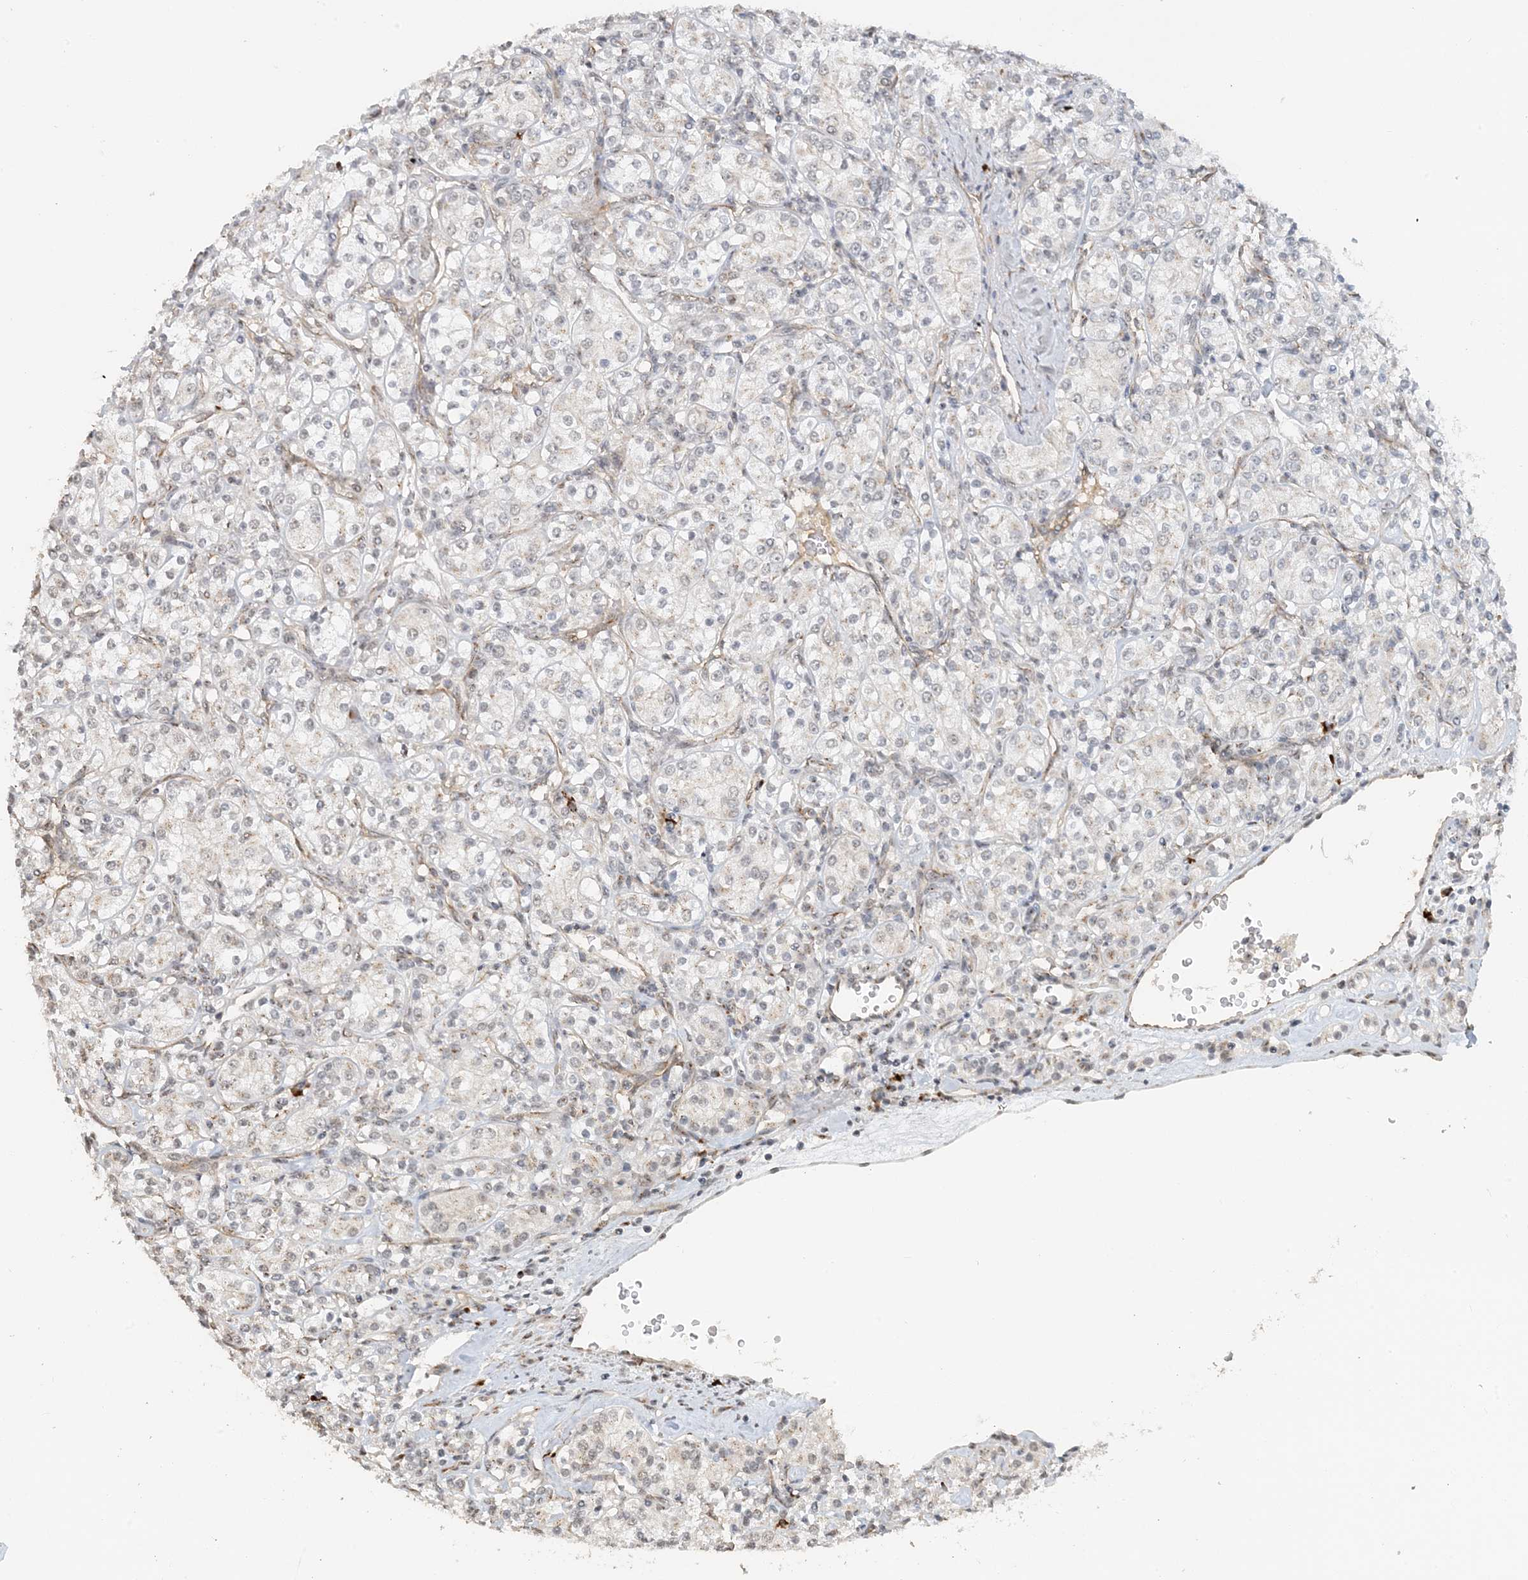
{"staining": {"intensity": "negative", "quantity": "none", "location": "none"}, "tissue": "renal cancer", "cell_type": "Tumor cells", "image_type": "cancer", "snomed": [{"axis": "morphology", "description": "Adenocarcinoma, NOS"}, {"axis": "topography", "description": "Kidney"}], "caption": "Renal adenocarcinoma was stained to show a protein in brown. There is no significant positivity in tumor cells.", "gene": "ZCCHC4", "patient": {"sex": "male", "age": 77}}